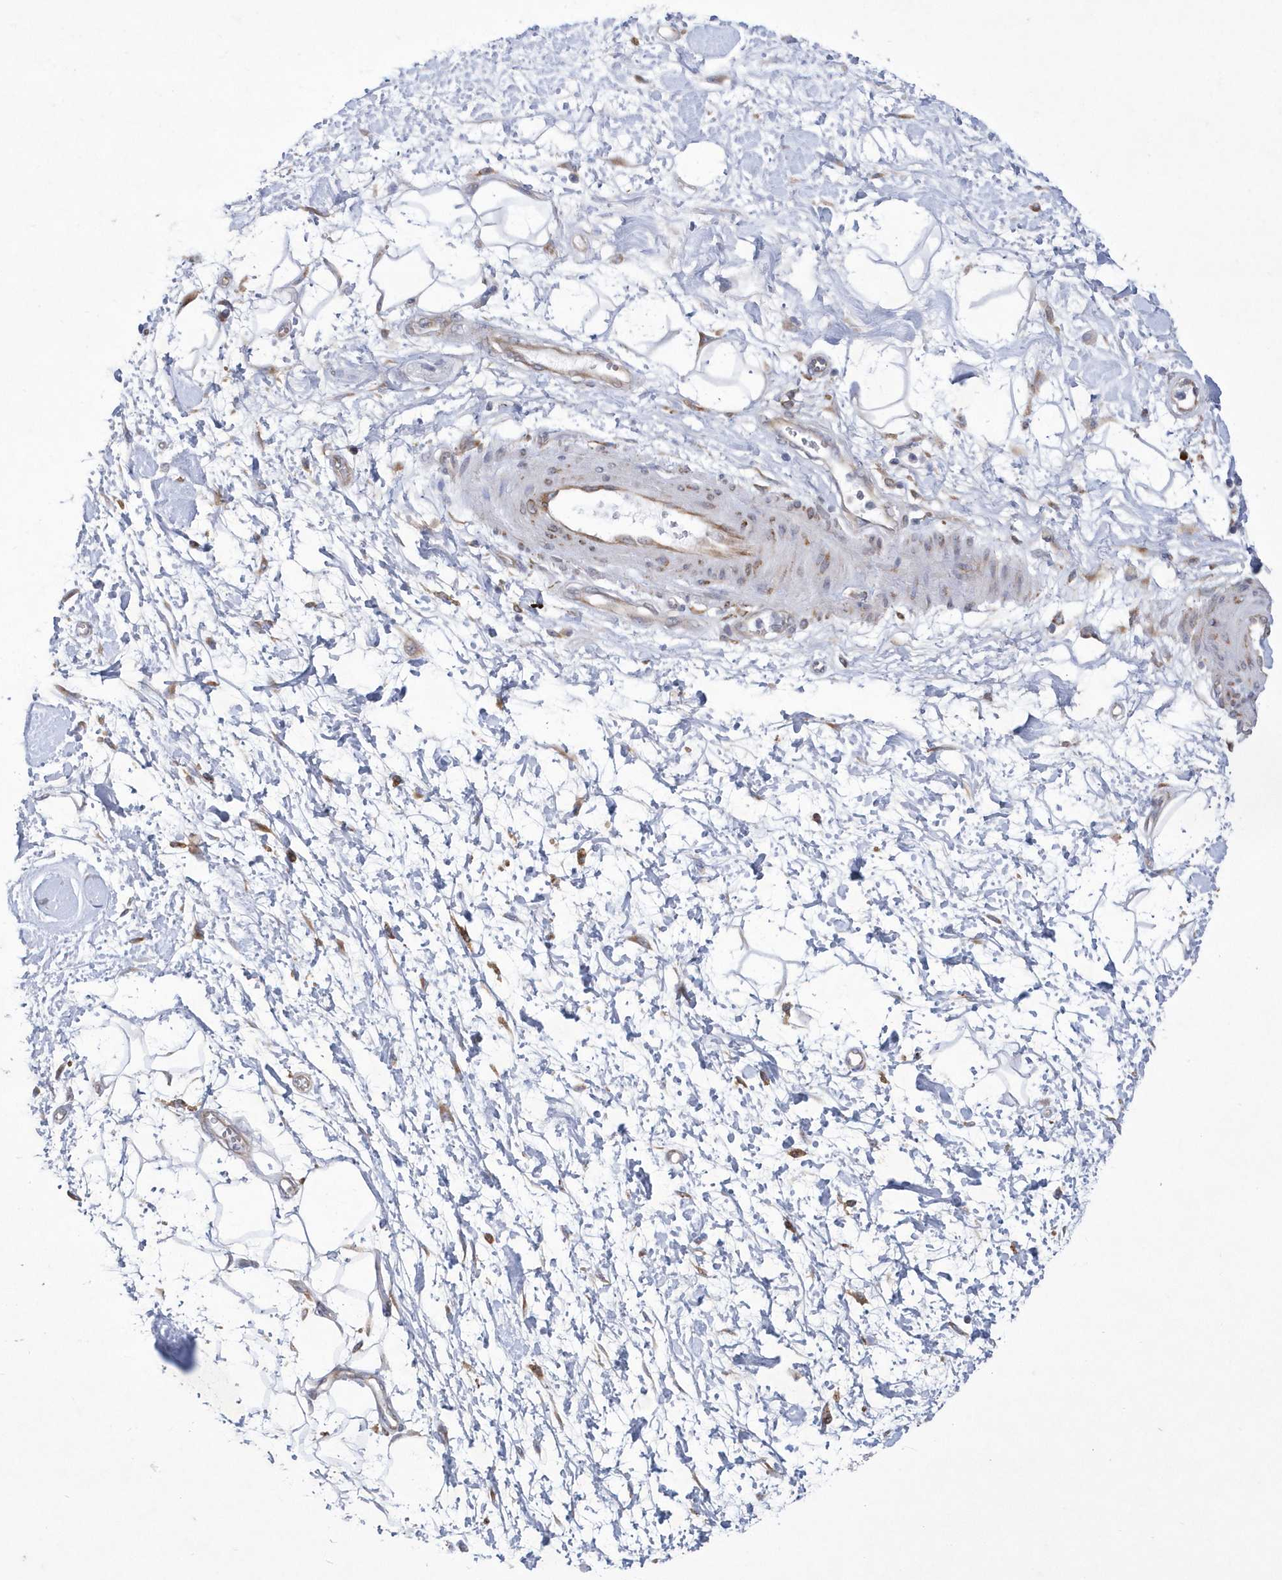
{"staining": {"intensity": "negative", "quantity": "none", "location": "none"}, "tissue": "adipose tissue", "cell_type": "Adipocytes", "image_type": "normal", "snomed": [{"axis": "morphology", "description": "Normal tissue, NOS"}, {"axis": "morphology", "description": "Adenocarcinoma, NOS"}, {"axis": "topography", "description": "Pancreas"}, {"axis": "topography", "description": "Peripheral nerve tissue"}], "caption": "Immunohistochemical staining of benign human adipose tissue shows no significant positivity in adipocytes. The staining was performed using DAB (3,3'-diaminobenzidine) to visualize the protein expression in brown, while the nuclei were stained in blue with hematoxylin (Magnification: 20x).", "gene": "MED31", "patient": {"sex": "male", "age": 59}}